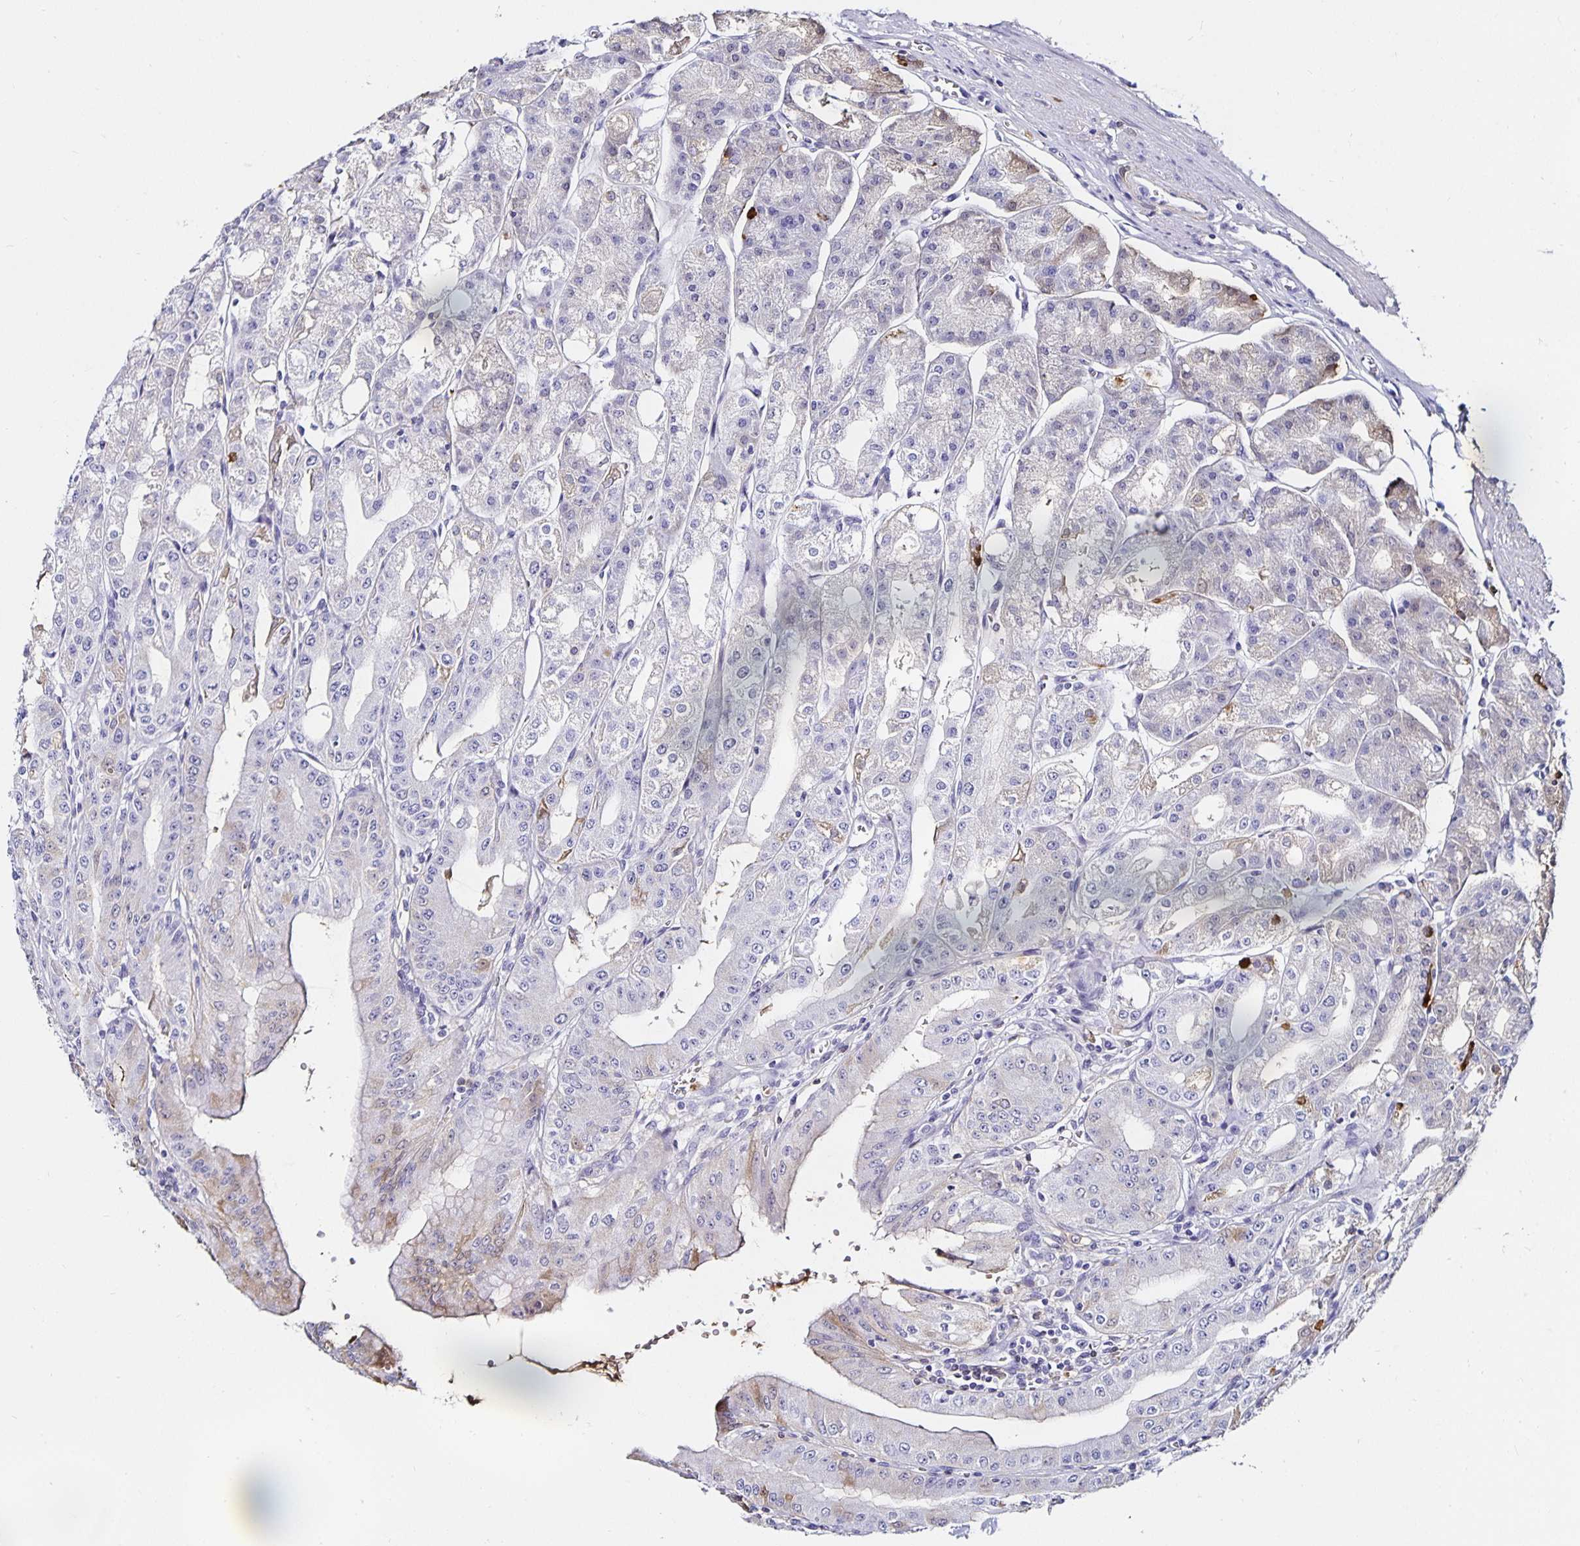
{"staining": {"intensity": "weak", "quantity": "<25%", "location": "cytoplasmic/membranous"}, "tissue": "stomach", "cell_type": "Glandular cells", "image_type": "normal", "snomed": [{"axis": "morphology", "description": "Normal tissue, NOS"}, {"axis": "topography", "description": "Stomach, lower"}], "caption": "DAB (3,3'-diaminobenzidine) immunohistochemical staining of benign human stomach displays no significant staining in glandular cells.", "gene": "TTR", "patient": {"sex": "male", "age": 71}}